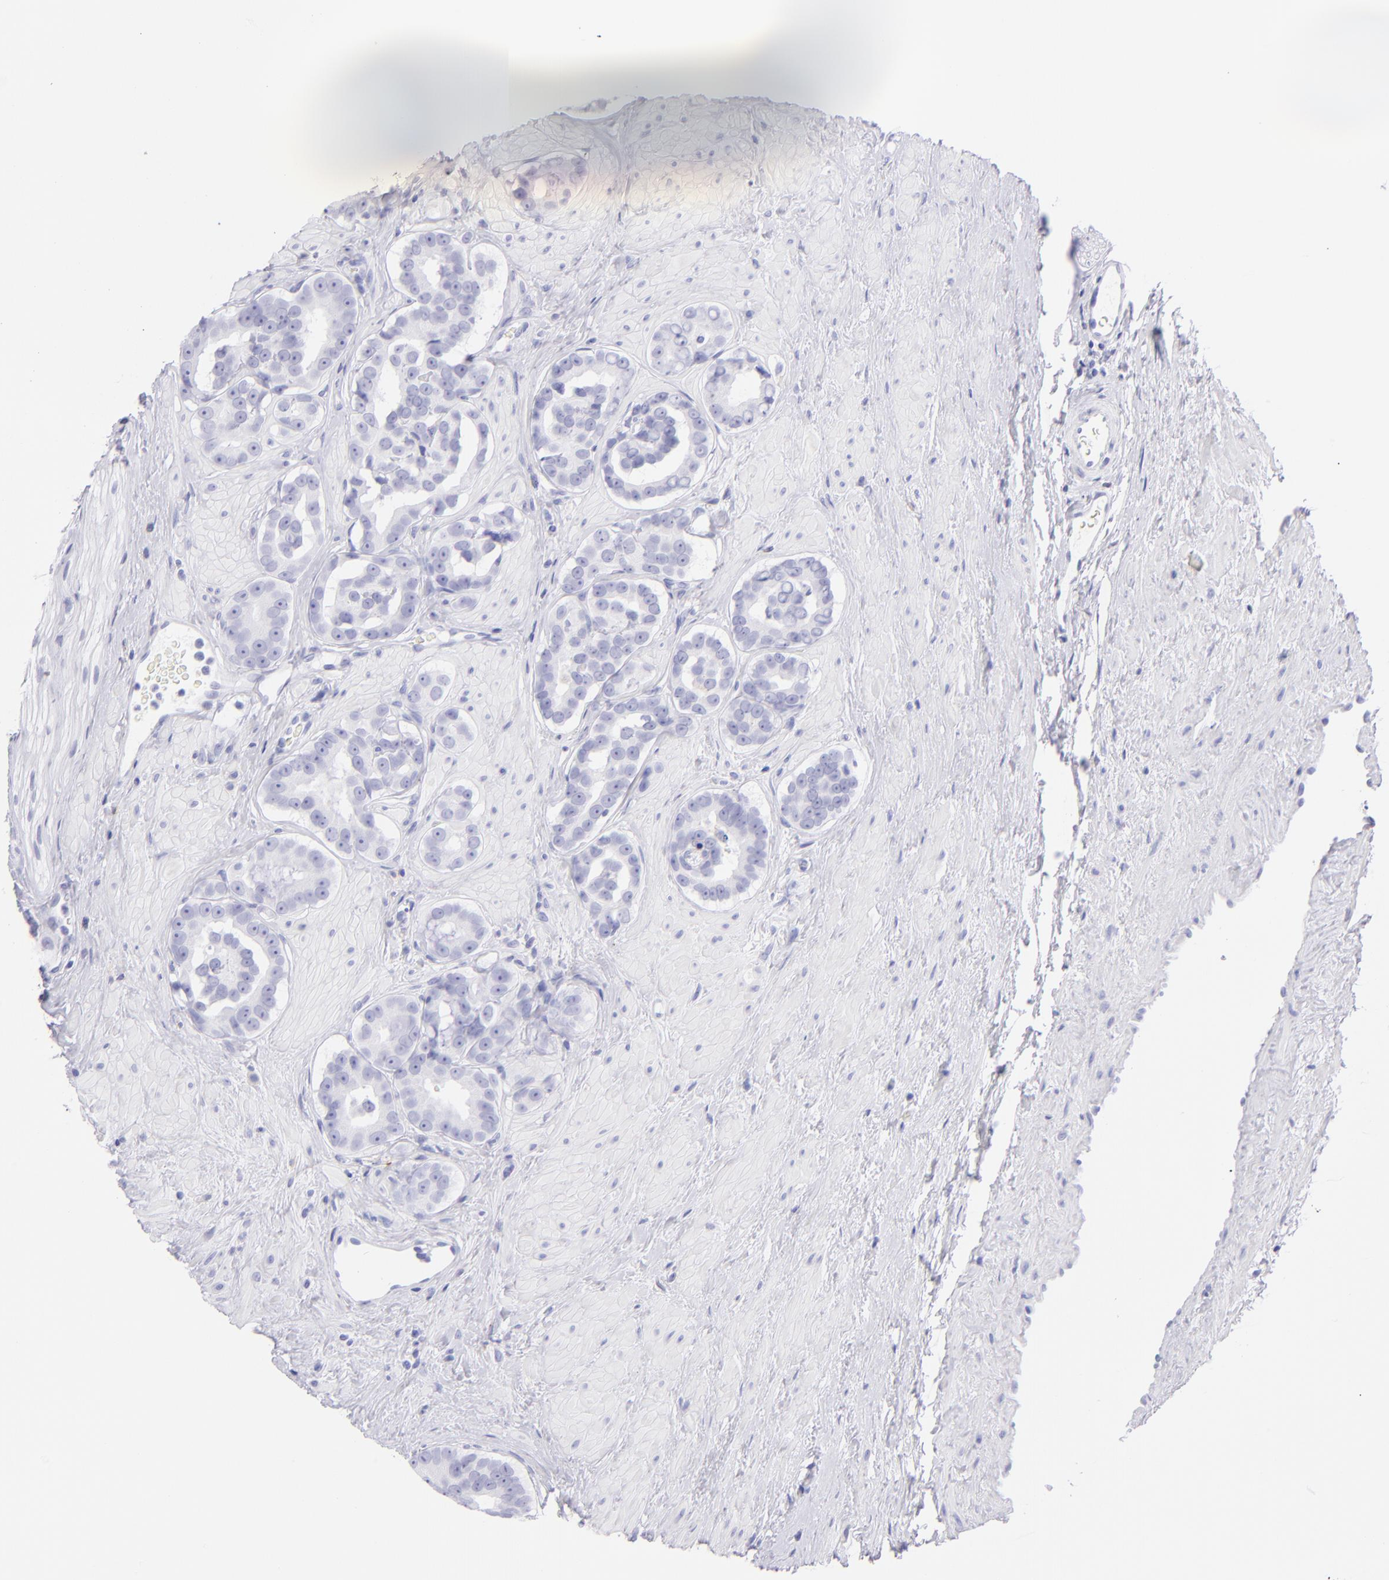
{"staining": {"intensity": "negative", "quantity": "none", "location": "none"}, "tissue": "prostate cancer", "cell_type": "Tumor cells", "image_type": "cancer", "snomed": [{"axis": "morphology", "description": "Adenocarcinoma, Low grade"}, {"axis": "topography", "description": "Prostate"}], "caption": "High magnification brightfield microscopy of adenocarcinoma (low-grade) (prostate) stained with DAB (brown) and counterstained with hematoxylin (blue): tumor cells show no significant expression.", "gene": "CD72", "patient": {"sex": "male", "age": 59}}